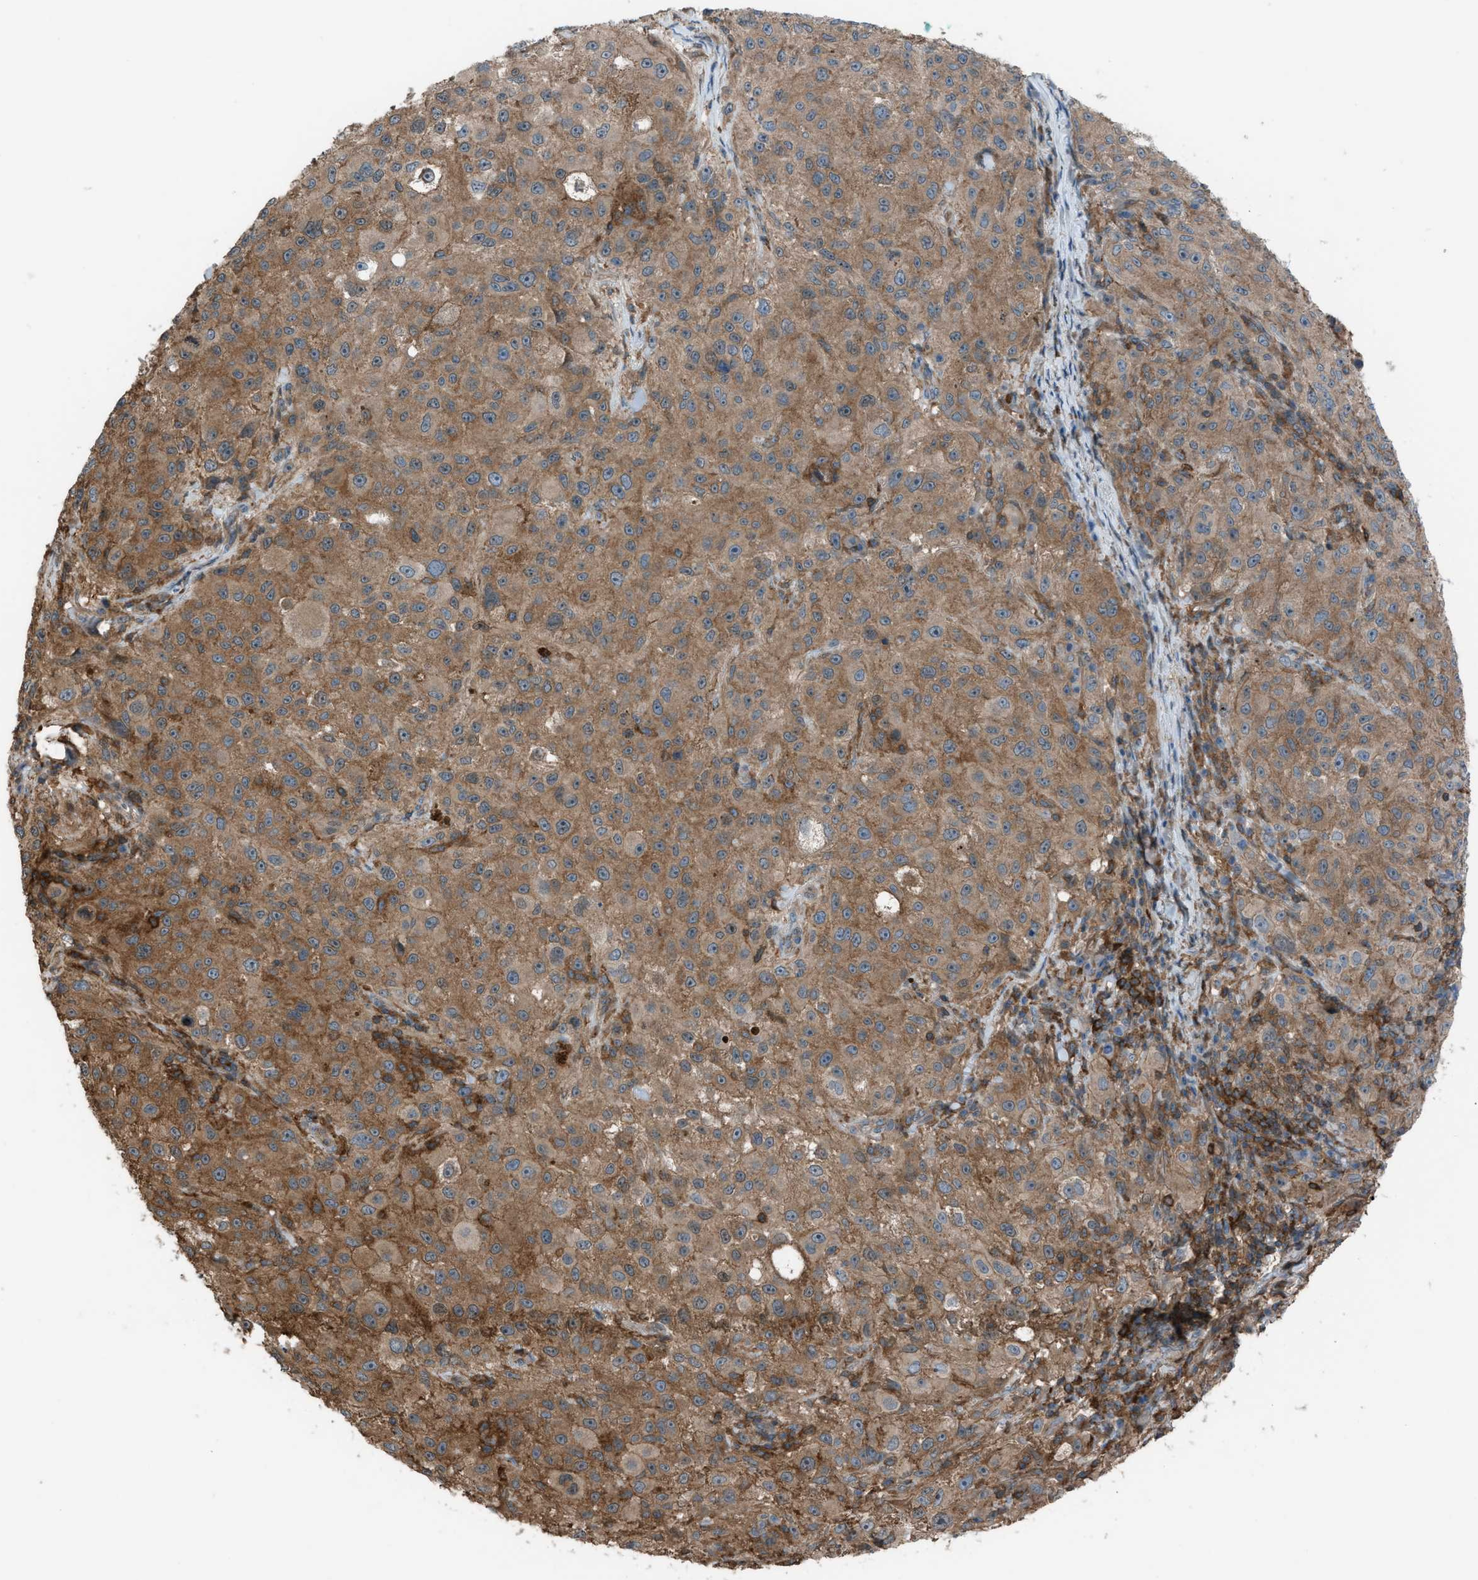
{"staining": {"intensity": "moderate", "quantity": ">75%", "location": "cytoplasmic/membranous"}, "tissue": "melanoma", "cell_type": "Tumor cells", "image_type": "cancer", "snomed": [{"axis": "morphology", "description": "Necrosis, NOS"}, {"axis": "morphology", "description": "Malignant melanoma, NOS"}, {"axis": "topography", "description": "Skin"}], "caption": "This histopathology image shows IHC staining of human malignant melanoma, with medium moderate cytoplasmic/membranous expression in about >75% of tumor cells.", "gene": "DYRK1A", "patient": {"sex": "female", "age": 87}}